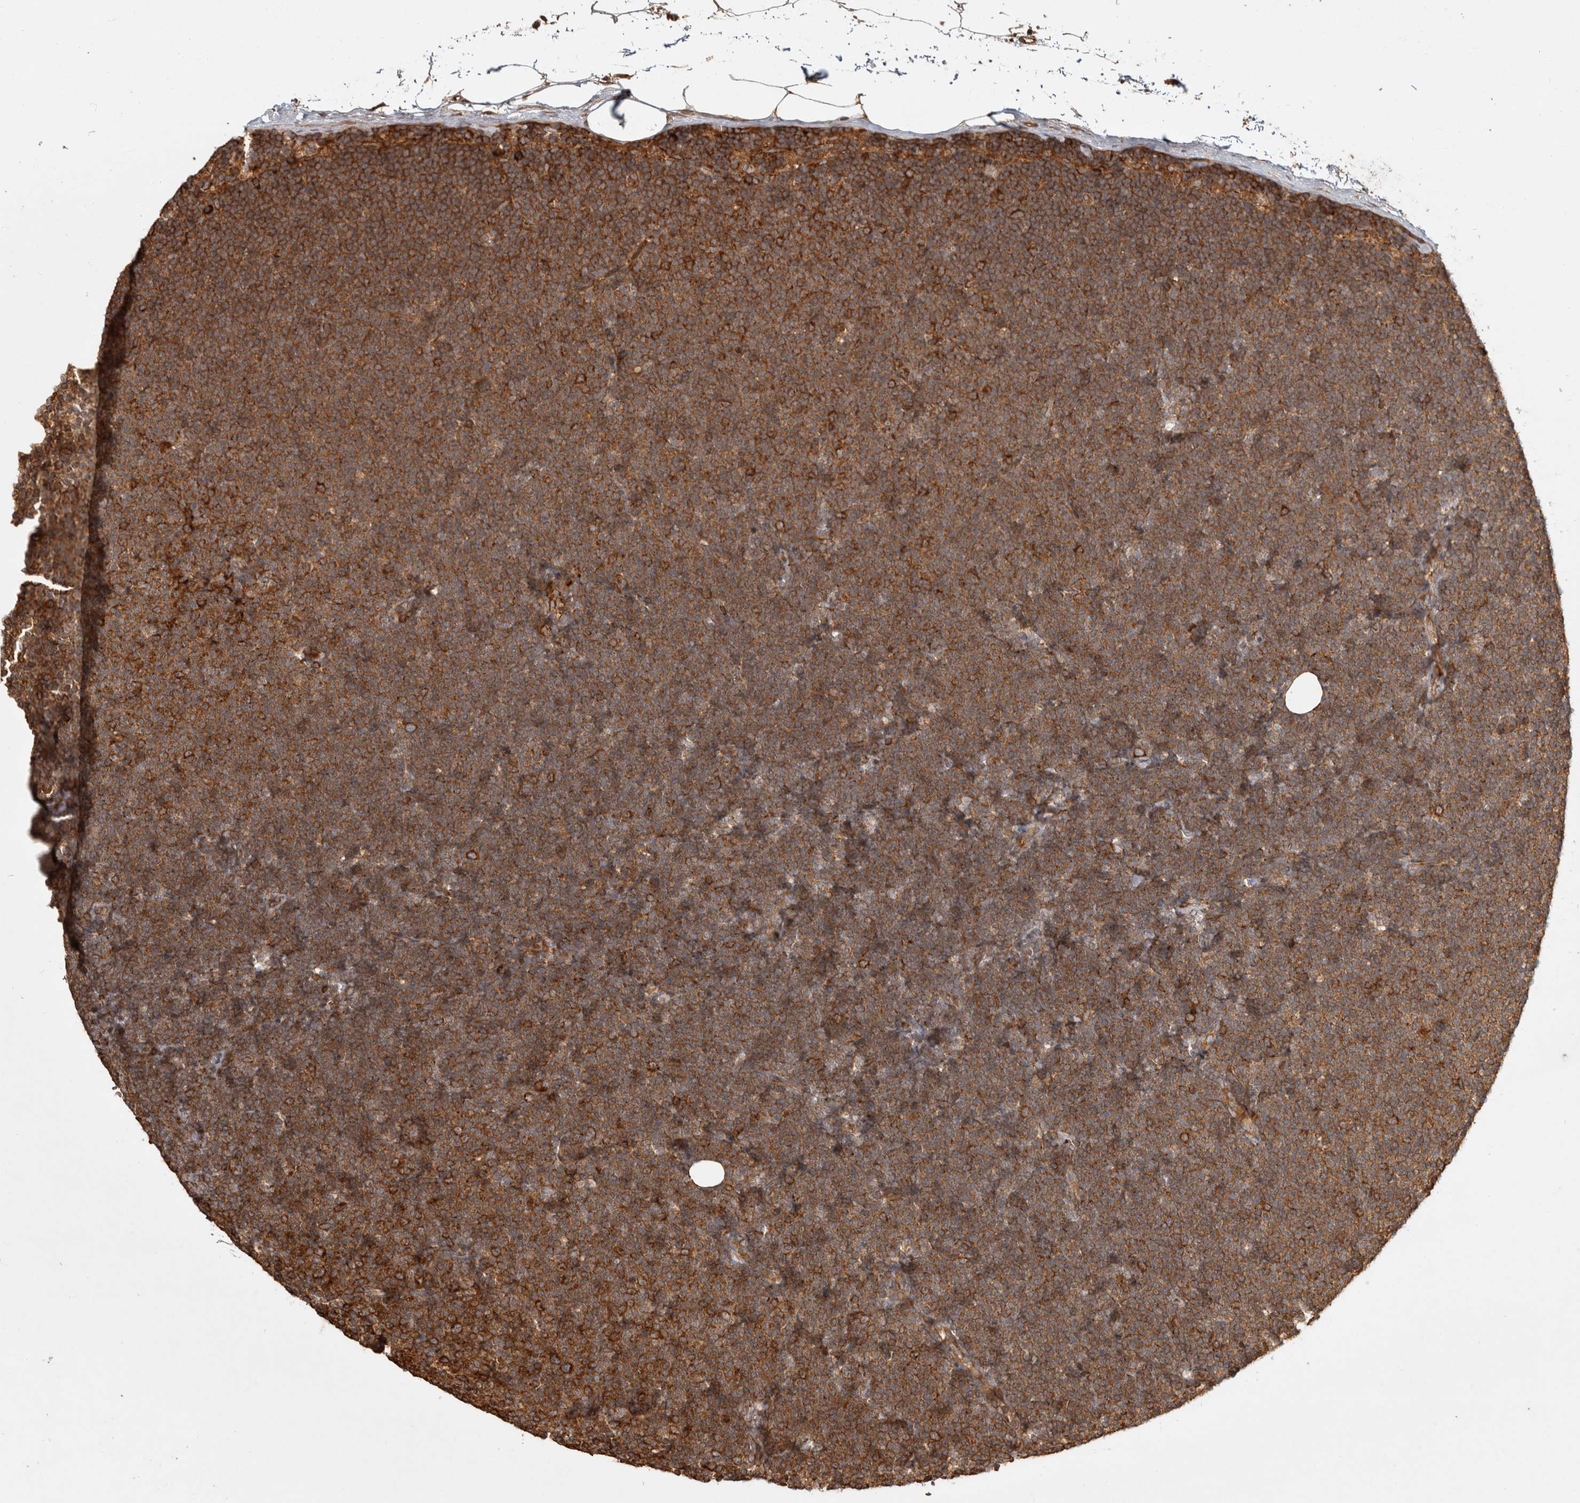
{"staining": {"intensity": "moderate", "quantity": ">75%", "location": "cytoplasmic/membranous"}, "tissue": "lymphoma", "cell_type": "Tumor cells", "image_type": "cancer", "snomed": [{"axis": "morphology", "description": "Malignant lymphoma, non-Hodgkin's type, Low grade"}, {"axis": "topography", "description": "Lymph node"}], "caption": "Immunohistochemistry image of neoplastic tissue: human low-grade malignant lymphoma, non-Hodgkin's type stained using immunohistochemistry displays medium levels of moderate protein expression localized specifically in the cytoplasmic/membranous of tumor cells, appearing as a cytoplasmic/membranous brown color.", "gene": "CAMSAP2", "patient": {"sex": "female", "age": 53}}